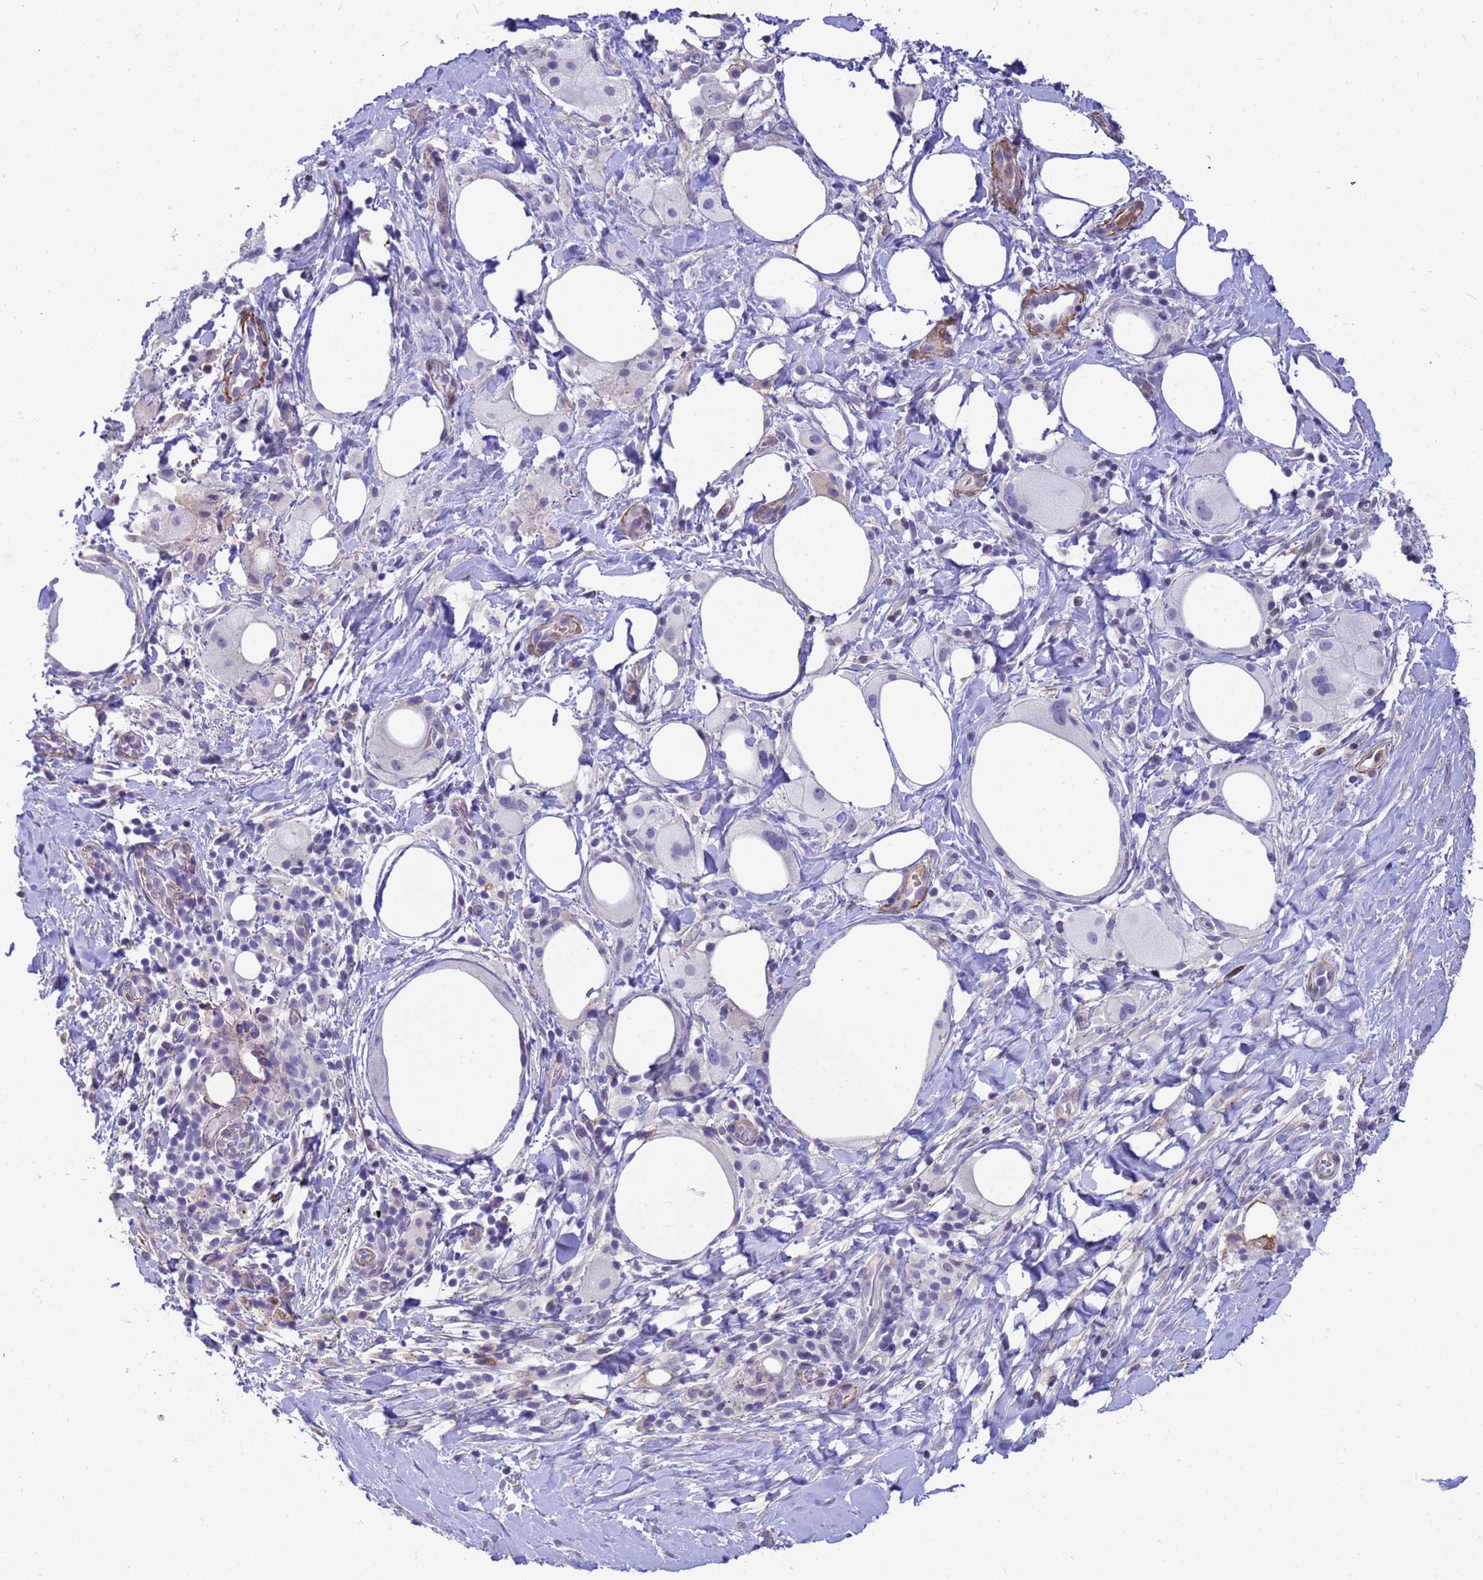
{"staining": {"intensity": "negative", "quantity": "none", "location": "none"}, "tissue": "pancreatic cancer", "cell_type": "Tumor cells", "image_type": "cancer", "snomed": [{"axis": "morphology", "description": "Adenocarcinoma, NOS"}, {"axis": "topography", "description": "Pancreas"}], "caption": "There is no significant expression in tumor cells of pancreatic cancer. The staining was performed using DAB to visualize the protein expression in brown, while the nuclei were stained in blue with hematoxylin (Magnification: 20x).", "gene": "ORM1", "patient": {"sex": "male", "age": 58}}